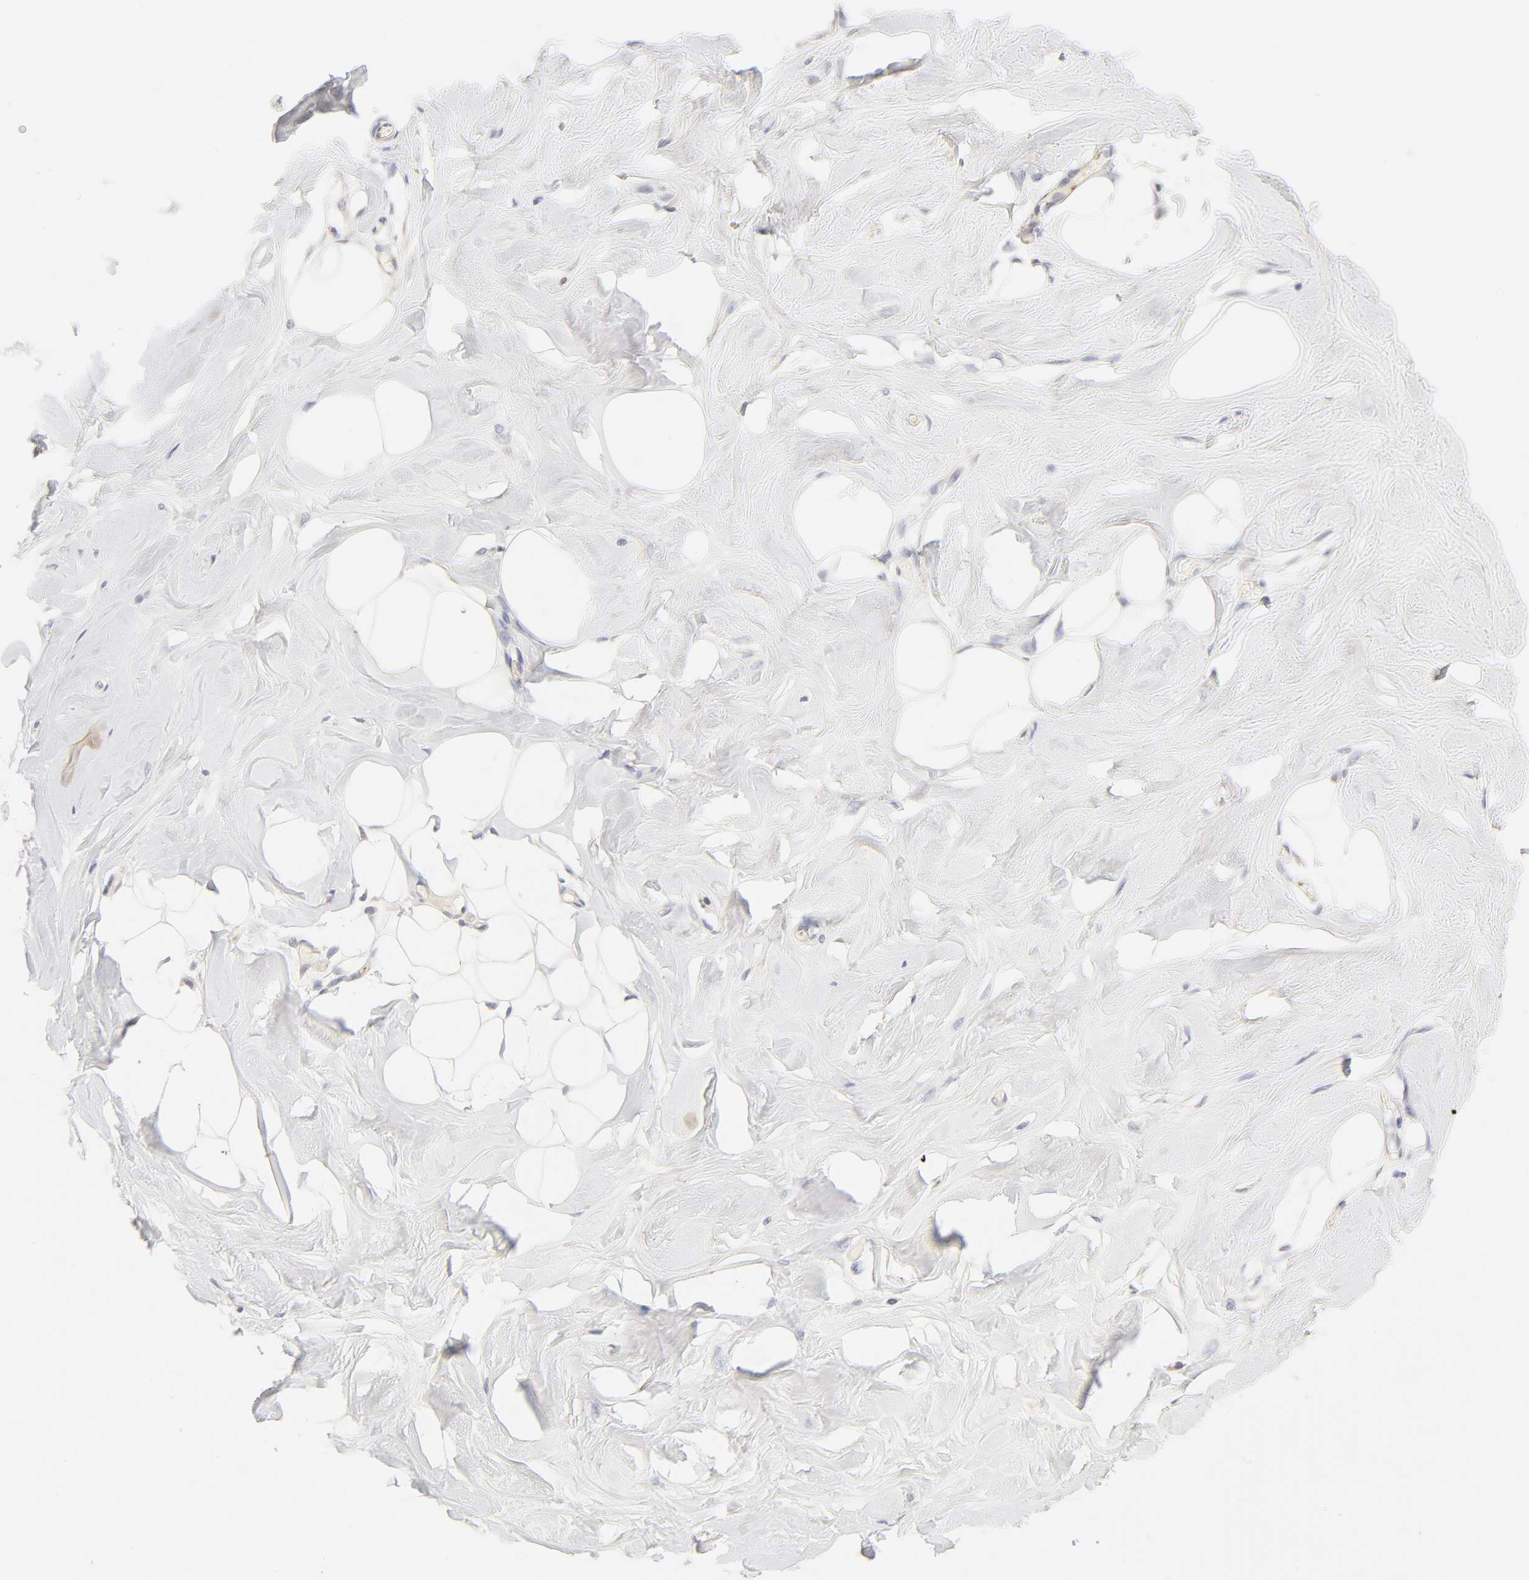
{"staining": {"intensity": "negative", "quantity": "none", "location": "none"}, "tissue": "breast", "cell_type": "Adipocytes", "image_type": "normal", "snomed": [{"axis": "morphology", "description": "Normal tissue, NOS"}, {"axis": "topography", "description": "Breast"}, {"axis": "topography", "description": "Soft tissue"}], "caption": "Immunohistochemical staining of benign breast shows no significant positivity in adipocytes. Brightfield microscopy of immunohistochemistry stained with DAB (brown) and hematoxylin (blue), captured at high magnification.", "gene": "CYP4B1", "patient": {"sex": "female", "age": 25}}